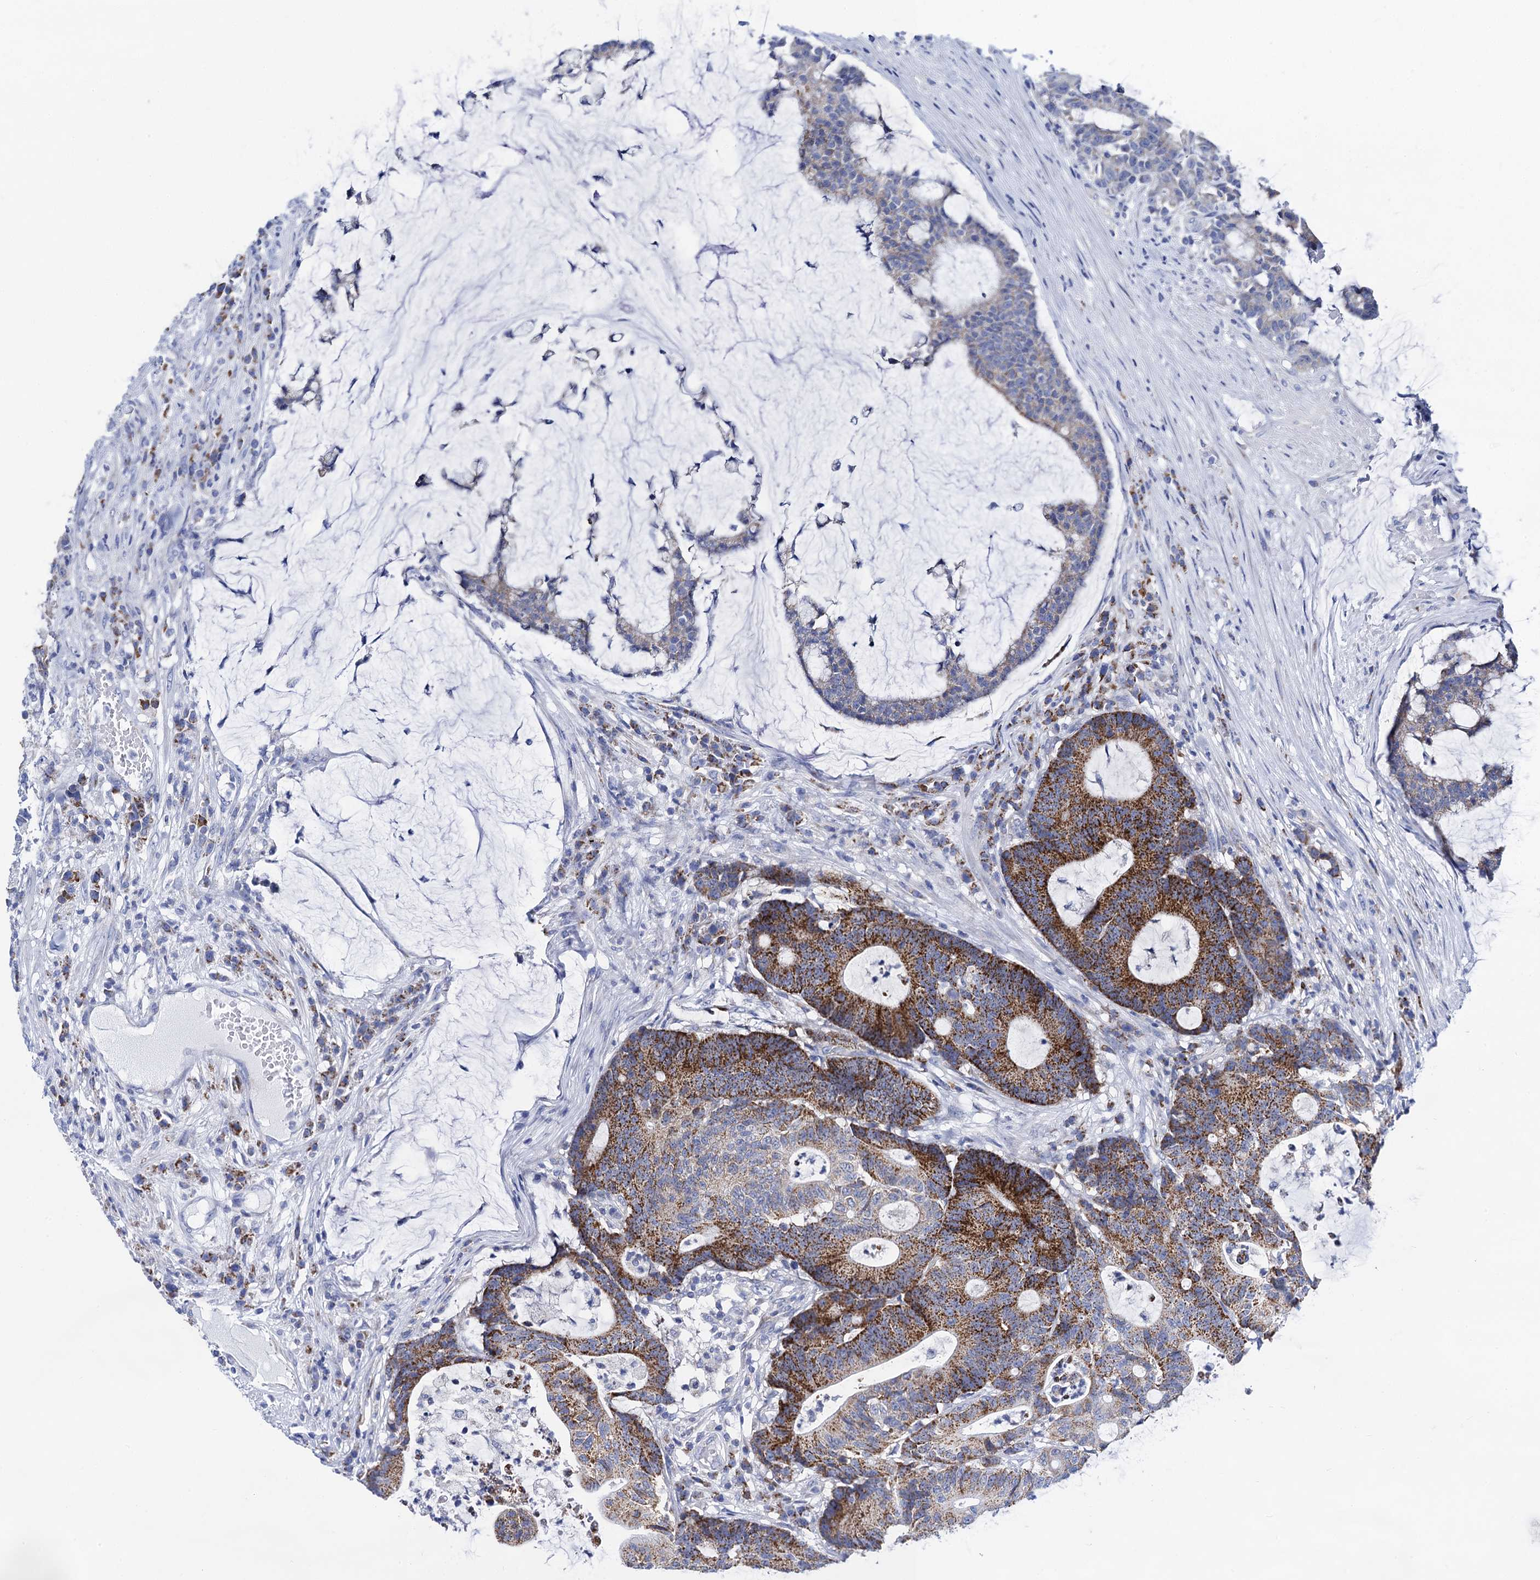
{"staining": {"intensity": "strong", "quantity": "25%-75%", "location": "cytoplasmic/membranous"}, "tissue": "colorectal cancer", "cell_type": "Tumor cells", "image_type": "cancer", "snomed": [{"axis": "morphology", "description": "Adenocarcinoma, NOS"}, {"axis": "topography", "description": "Colon"}], "caption": "This is an image of immunohistochemistry staining of colorectal cancer (adenocarcinoma), which shows strong expression in the cytoplasmic/membranous of tumor cells.", "gene": "ACADSB", "patient": {"sex": "female", "age": 84}}